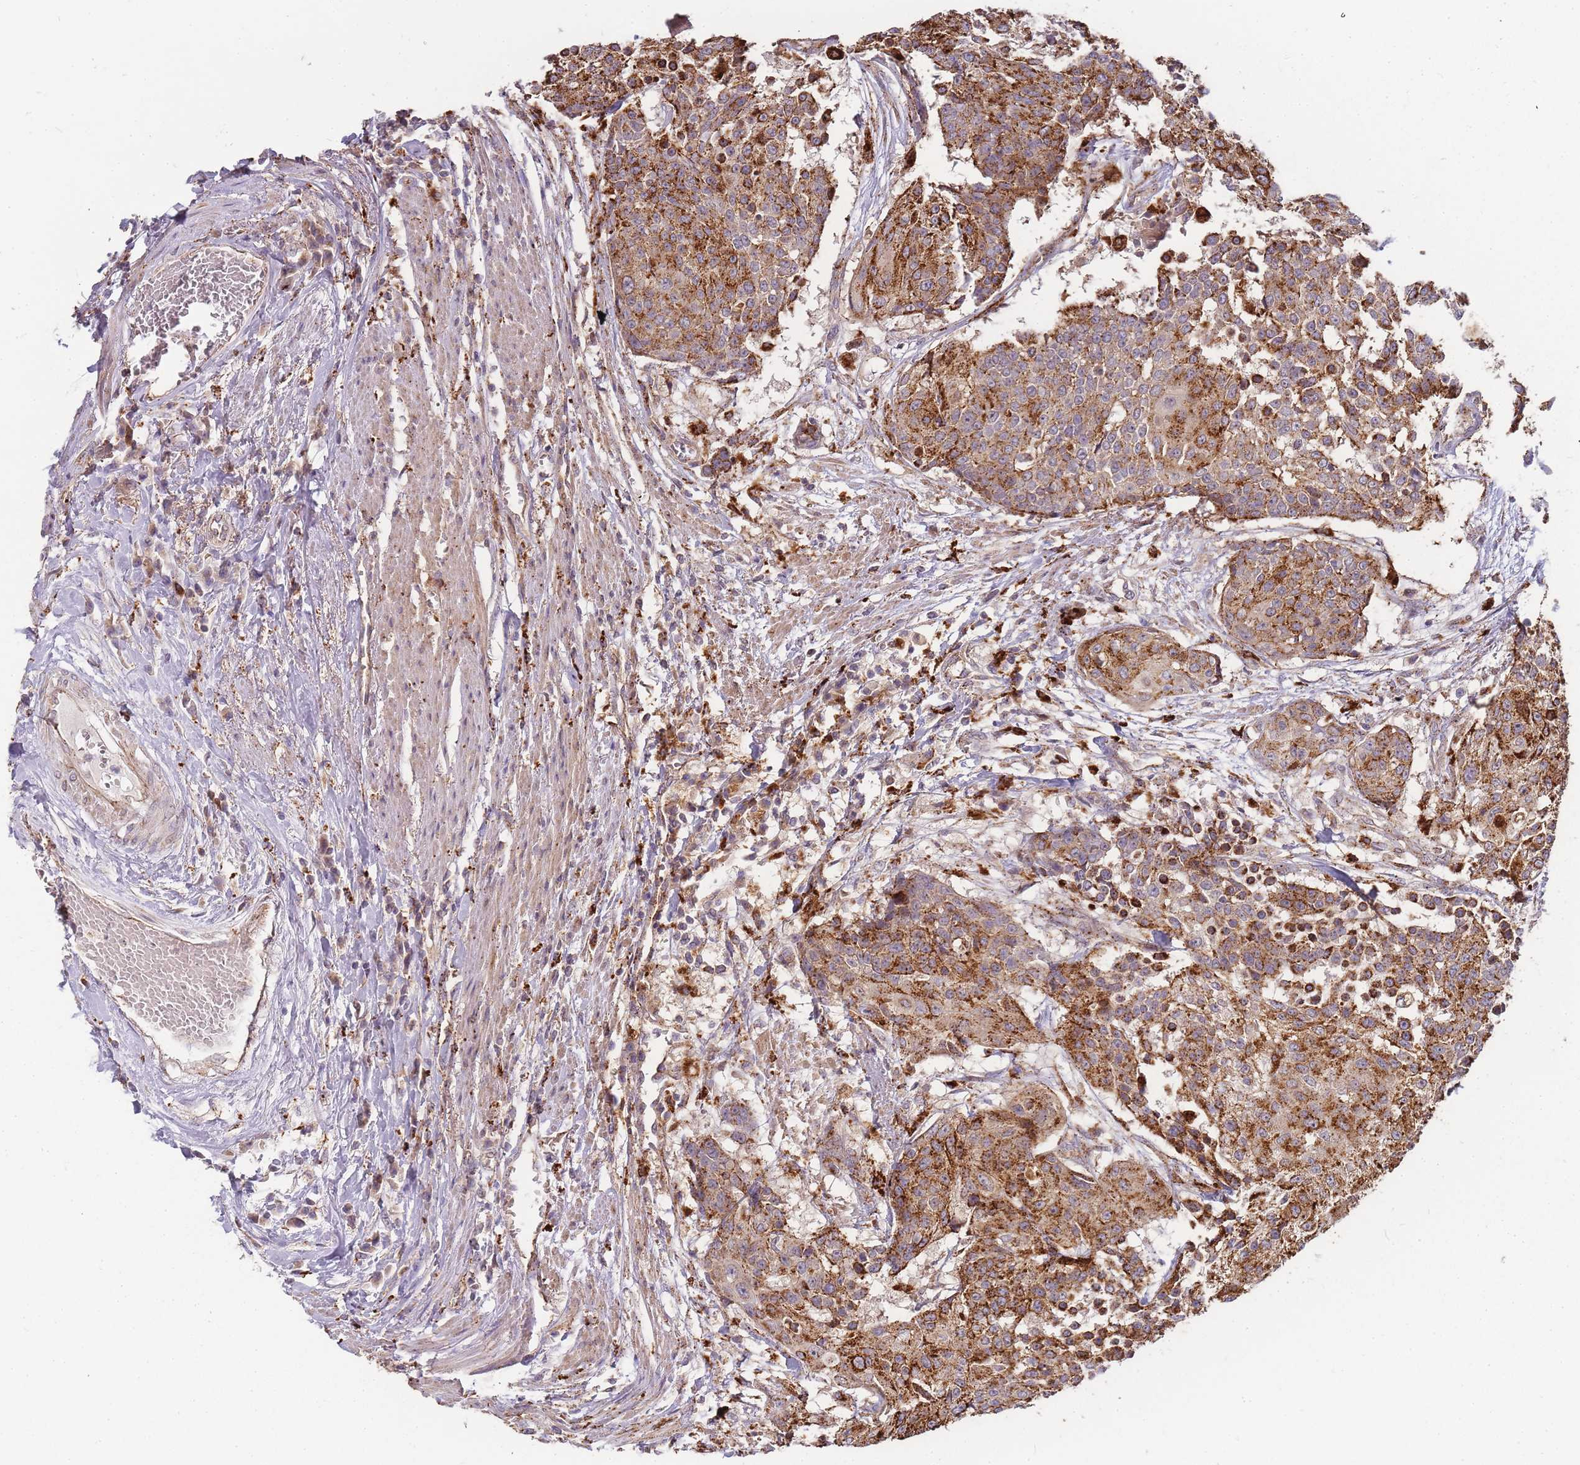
{"staining": {"intensity": "strong", "quantity": ">75%", "location": "cytoplasmic/membranous"}, "tissue": "urothelial cancer", "cell_type": "Tumor cells", "image_type": "cancer", "snomed": [{"axis": "morphology", "description": "Urothelial carcinoma, High grade"}, {"axis": "topography", "description": "Urinary bladder"}], "caption": "IHC (DAB) staining of human urothelial cancer shows strong cytoplasmic/membranous protein positivity in approximately >75% of tumor cells.", "gene": "ATG5", "patient": {"sex": "female", "age": 63}}